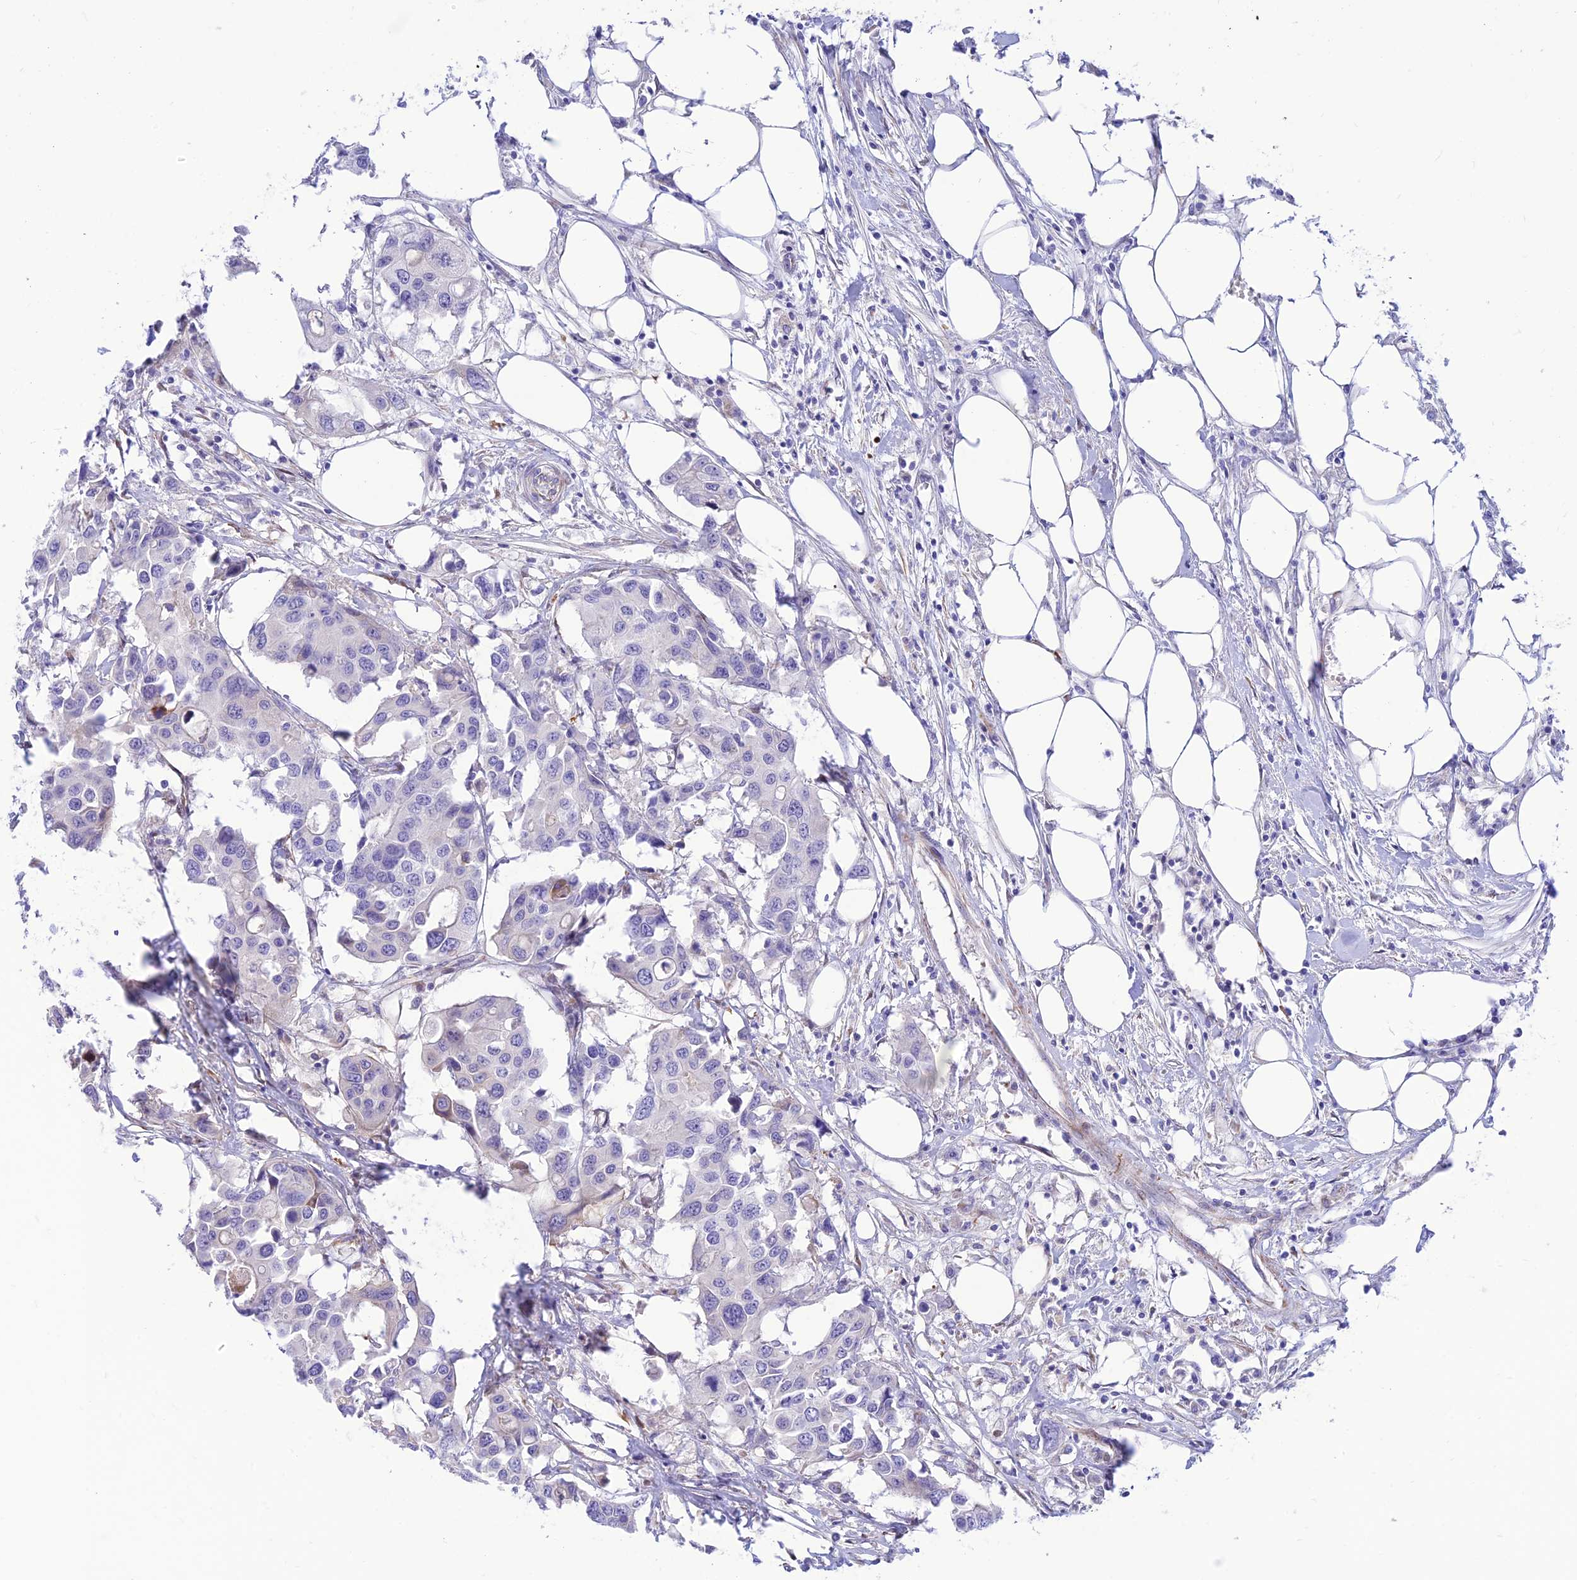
{"staining": {"intensity": "negative", "quantity": "none", "location": "none"}, "tissue": "colorectal cancer", "cell_type": "Tumor cells", "image_type": "cancer", "snomed": [{"axis": "morphology", "description": "Adenocarcinoma, NOS"}, {"axis": "topography", "description": "Colon"}], "caption": "Immunohistochemistry (IHC) image of neoplastic tissue: human adenocarcinoma (colorectal) stained with DAB demonstrates no significant protein staining in tumor cells. (Stains: DAB (3,3'-diaminobenzidine) immunohistochemistry (IHC) with hematoxylin counter stain, Microscopy: brightfield microscopy at high magnification).", "gene": "FAM186B", "patient": {"sex": "male", "age": 77}}